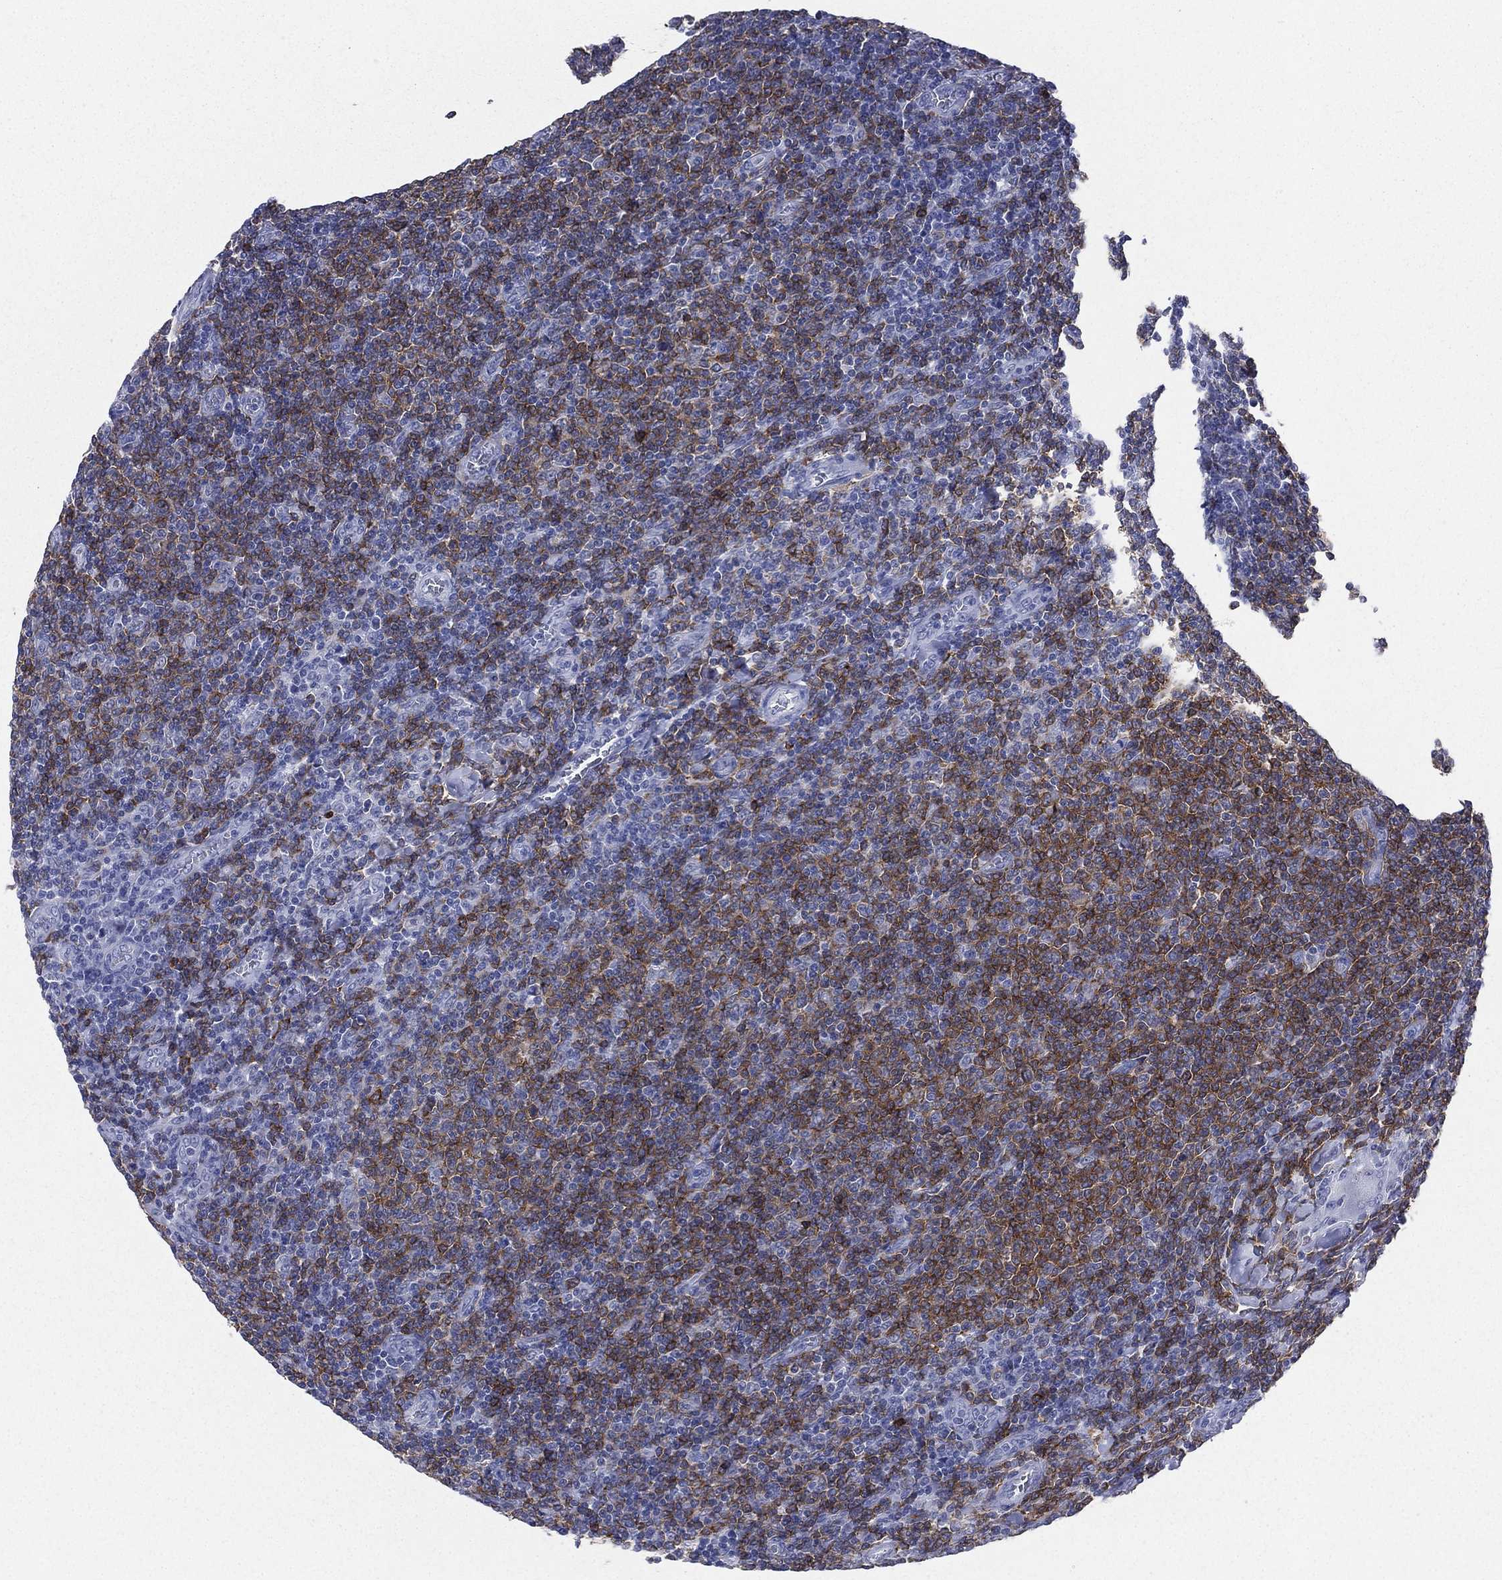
{"staining": {"intensity": "moderate", "quantity": ">75%", "location": "cytoplasmic/membranous"}, "tissue": "lymphoma", "cell_type": "Tumor cells", "image_type": "cancer", "snomed": [{"axis": "morphology", "description": "Malignant lymphoma, non-Hodgkin's type, Low grade"}, {"axis": "topography", "description": "Lymph node"}], "caption": "Tumor cells show medium levels of moderate cytoplasmic/membranous expression in about >75% of cells in lymphoma.", "gene": "CD22", "patient": {"sex": "male", "age": 52}}